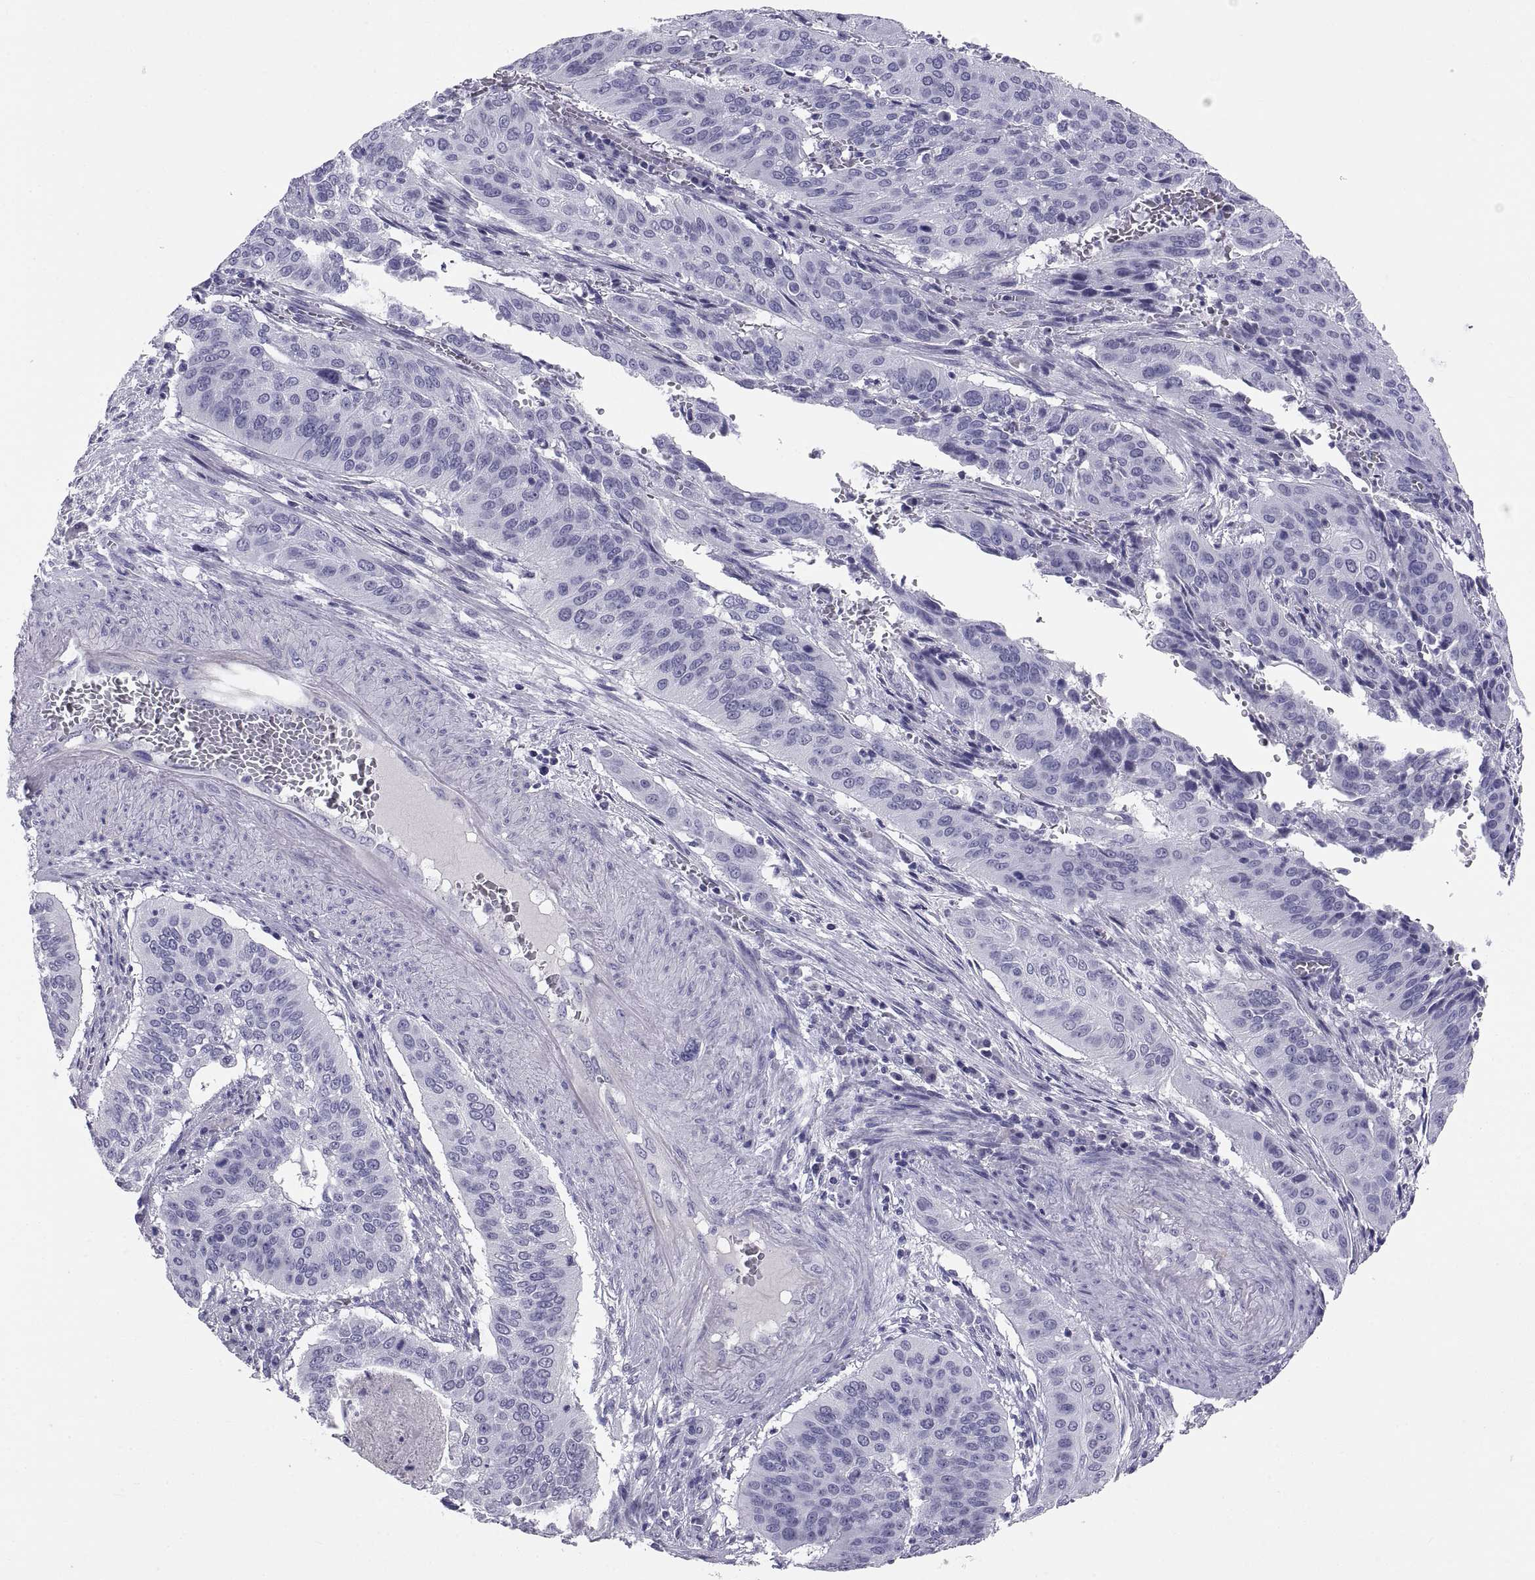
{"staining": {"intensity": "negative", "quantity": "none", "location": "none"}, "tissue": "cervical cancer", "cell_type": "Tumor cells", "image_type": "cancer", "snomed": [{"axis": "morphology", "description": "Squamous cell carcinoma, NOS"}, {"axis": "topography", "description": "Cervix"}], "caption": "Cervical cancer stained for a protein using IHC displays no expression tumor cells.", "gene": "TEX13A", "patient": {"sex": "female", "age": 39}}